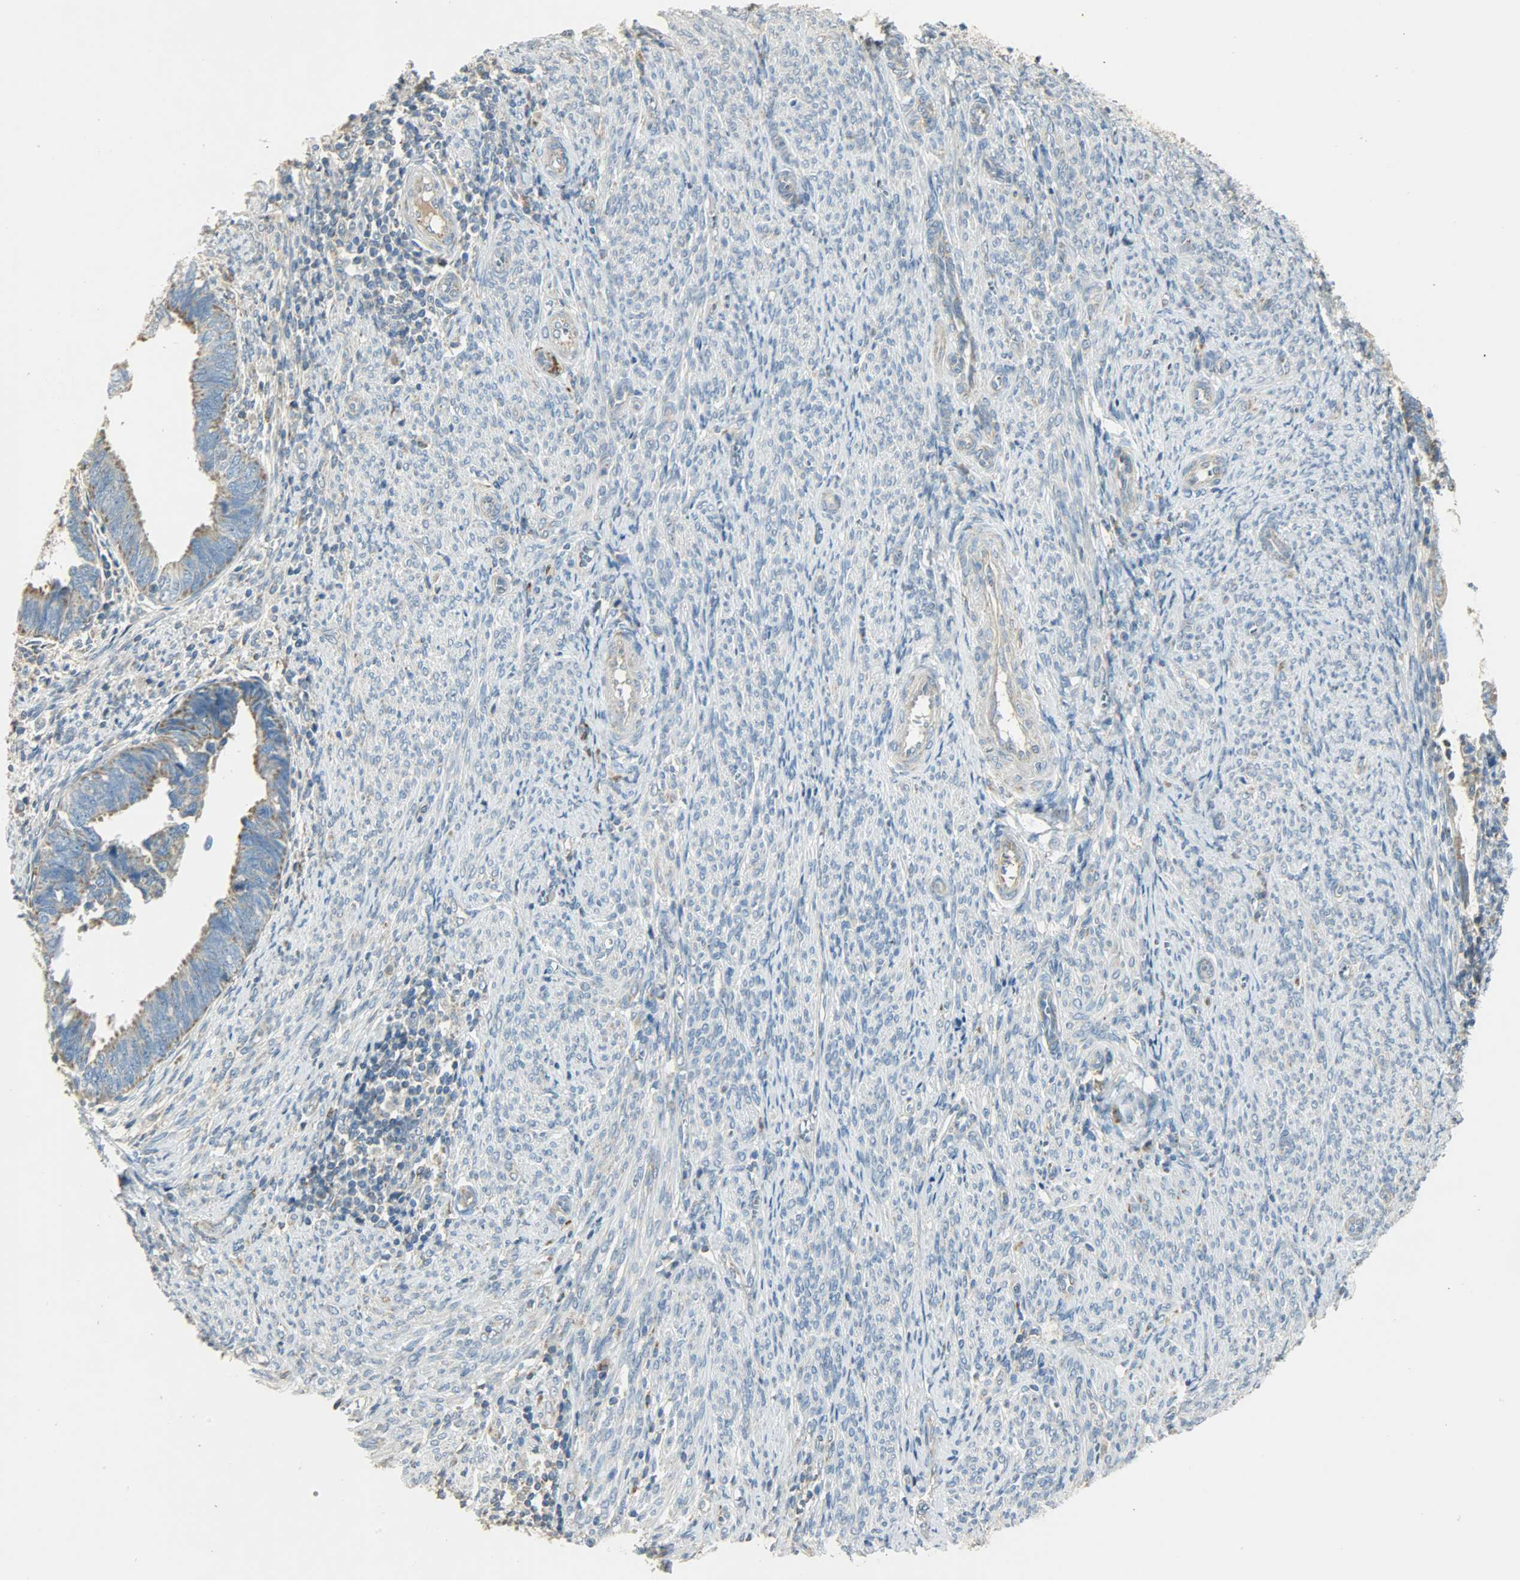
{"staining": {"intensity": "moderate", "quantity": ">75%", "location": "cytoplasmic/membranous"}, "tissue": "endometrial cancer", "cell_type": "Tumor cells", "image_type": "cancer", "snomed": [{"axis": "morphology", "description": "Adenocarcinoma, NOS"}, {"axis": "topography", "description": "Endometrium"}], "caption": "IHC (DAB) staining of endometrial cancer (adenocarcinoma) reveals moderate cytoplasmic/membranous protein expression in approximately >75% of tumor cells. (brown staining indicates protein expression, while blue staining denotes nuclei).", "gene": "NNT", "patient": {"sex": "female", "age": 75}}